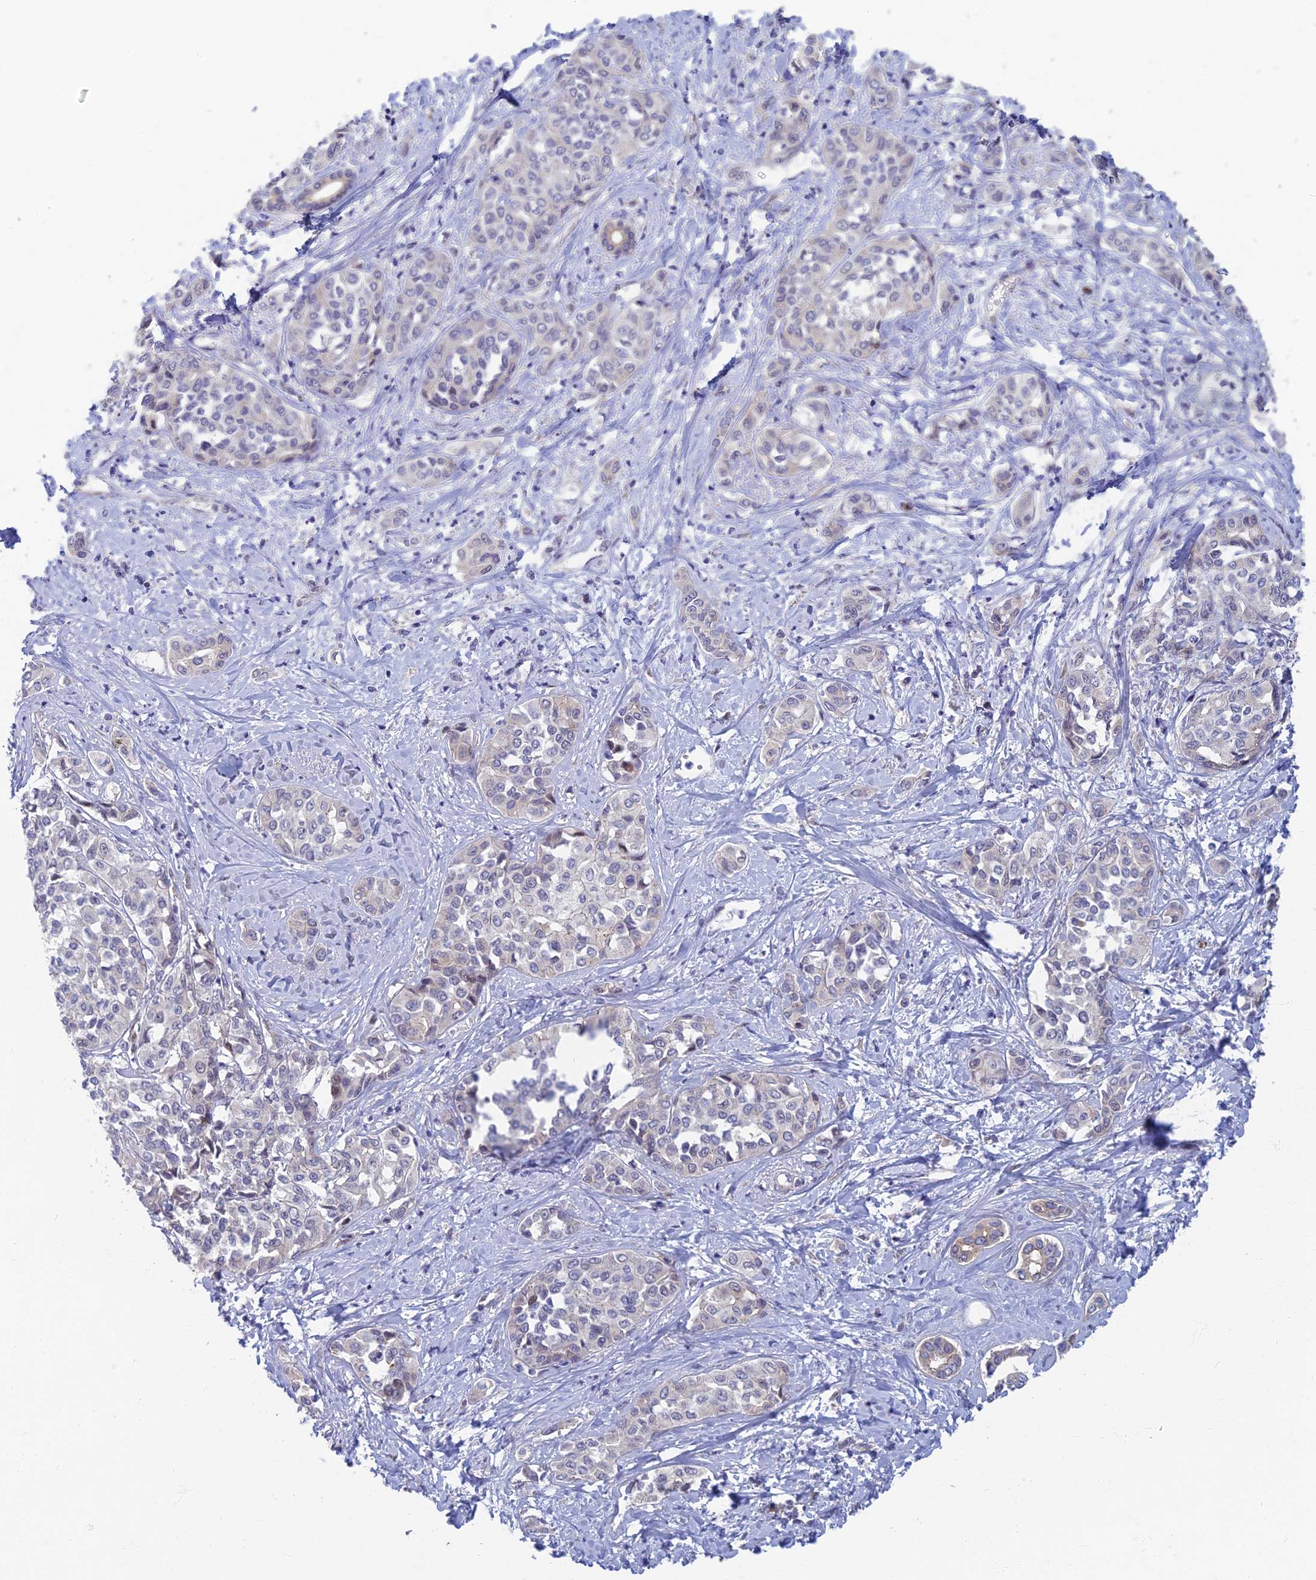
{"staining": {"intensity": "negative", "quantity": "none", "location": "none"}, "tissue": "liver cancer", "cell_type": "Tumor cells", "image_type": "cancer", "snomed": [{"axis": "morphology", "description": "Cholangiocarcinoma"}, {"axis": "topography", "description": "Liver"}], "caption": "Immunohistochemistry photomicrograph of neoplastic tissue: liver cancer stained with DAB (3,3'-diaminobenzidine) displays no significant protein staining in tumor cells. Brightfield microscopy of immunohistochemistry (IHC) stained with DAB (brown) and hematoxylin (blue), captured at high magnification.", "gene": "RHBDL2", "patient": {"sex": "female", "age": 77}}